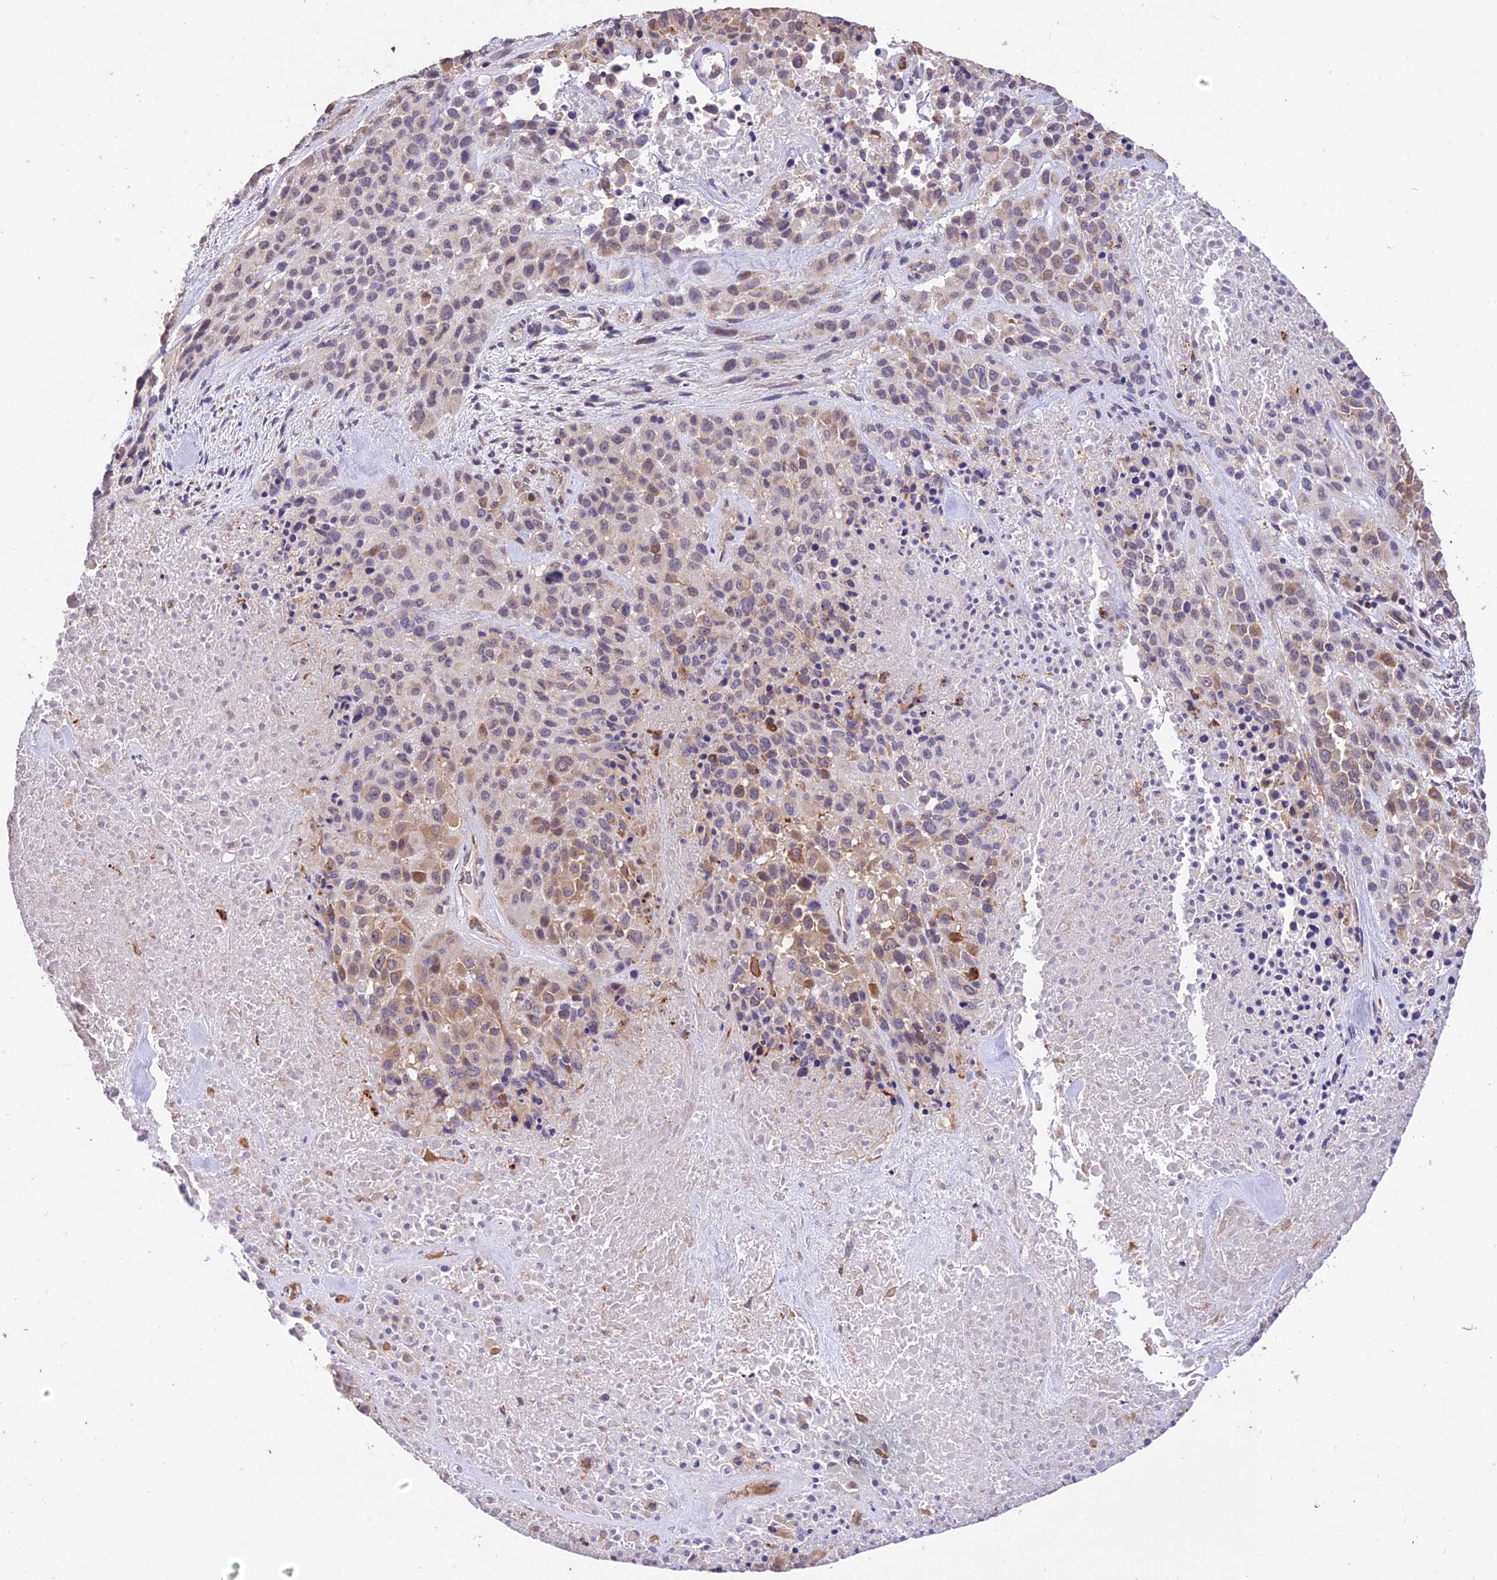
{"staining": {"intensity": "moderate", "quantity": "25%-75%", "location": "cytoplasmic/membranous"}, "tissue": "melanoma", "cell_type": "Tumor cells", "image_type": "cancer", "snomed": [{"axis": "morphology", "description": "Malignant melanoma, Metastatic site"}, {"axis": "topography", "description": "Skin"}], "caption": "Brown immunohistochemical staining in melanoma demonstrates moderate cytoplasmic/membranous staining in about 25%-75% of tumor cells. (DAB (3,3'-diaminobenzidine) = brown stain, brightfield microscopy at high magnification).", "gene": "SDHD", "patient": {"sex": "female", "age": 81}}